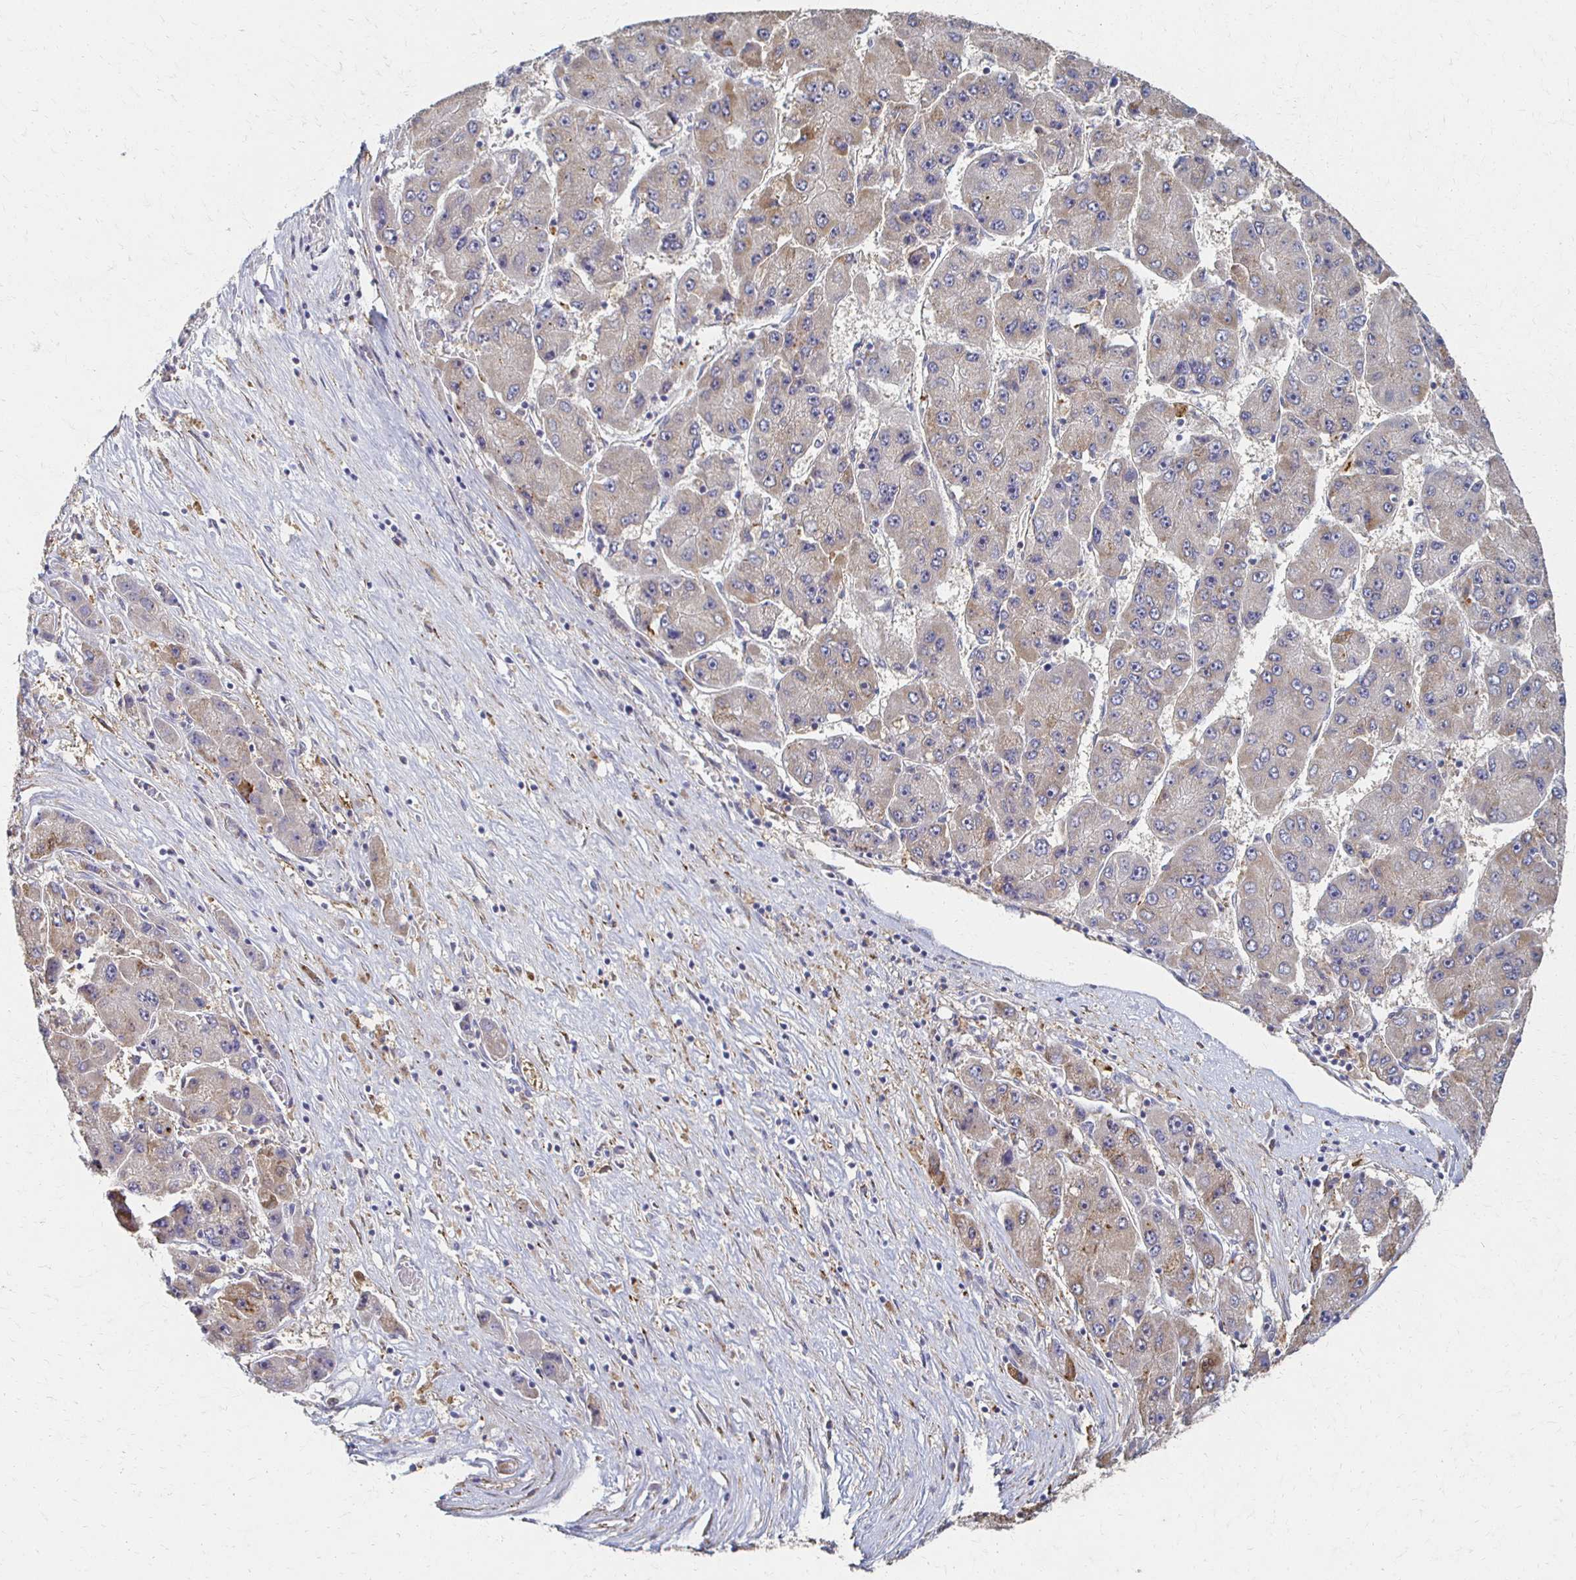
{"staining": {"intensity": "weak", "quantity": "25%-75%", "location": "cytoplasmic/membranous"}, "tissue": "liver cancer", "cell_type": "Tumor cells", "image_type": "cancer", "snomed": [{"axis": "morphology", "description": "Carcinoma, Hepatocellular, NOS"}, {"axis": "topography", "description": "Liver"}], "caption": "Immunohistochemistry of human liver hepatocellular carcinoma shows low levels of weak cytoplasmic/membranous staining in approximately 25%-75% of tumor cells.", "gene": "CX3CR1", "patient": {"sex": "female", "age": 61}}